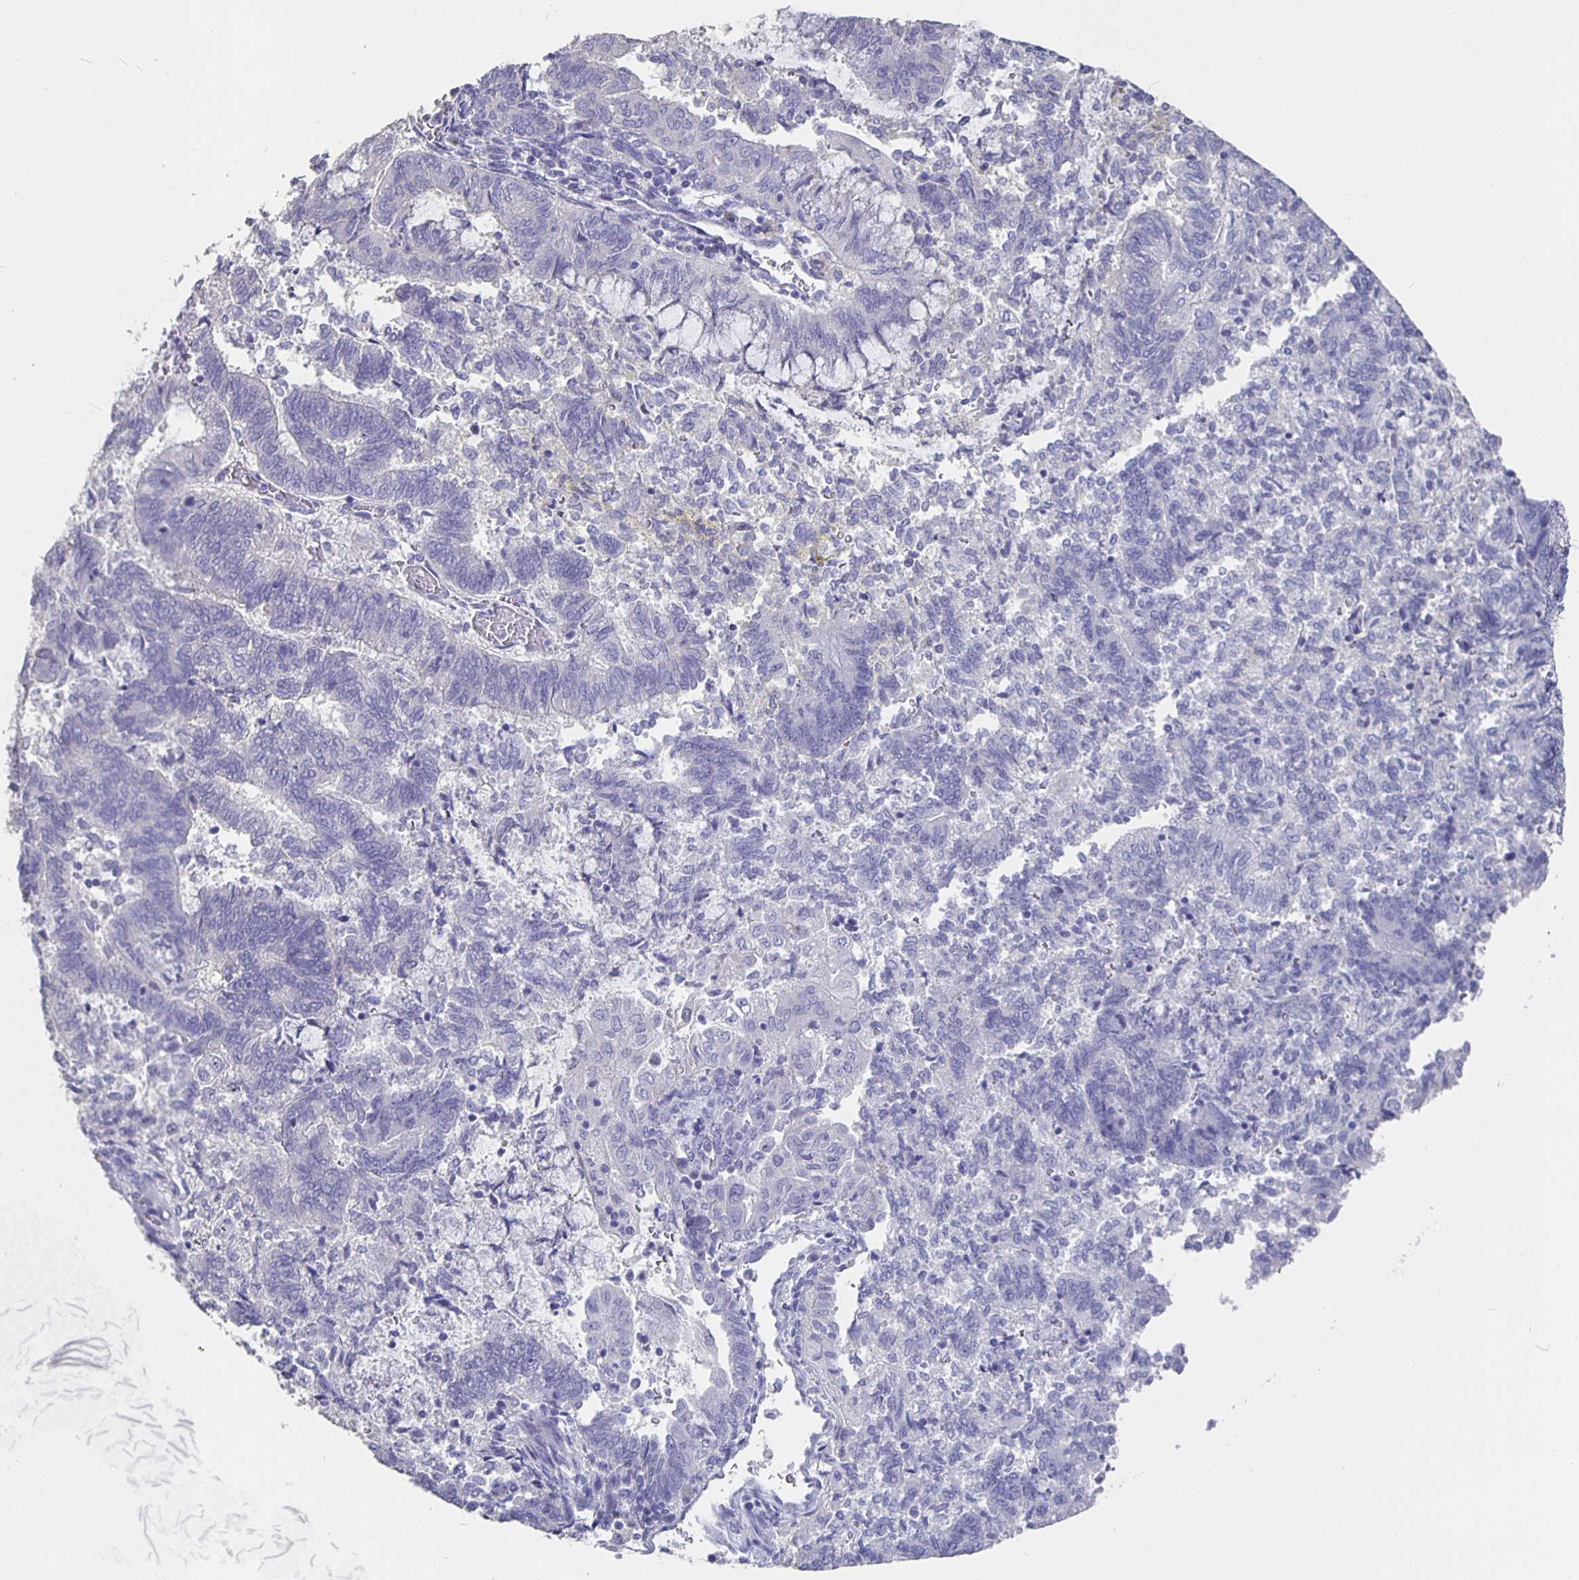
{"staining": {"intensity": "negative", "quantity": "none", "location": "none"}, "tissue": "endometrial cancer", "cell_type": "Tumor cells", "image_type": "cancer", "snomed": [{"axis": "morphology", "description": "Adenocarcinoma, NOS"}, {"axis": "topography", "description": "Endometrium"}], "caption": "IHC photomicrograph of human adenocarcinoma (endometrial) stained for a protein (brown), which reveals no expression in tumor cells.", "gene": "CFAP74", "patient": {"sex": "female", "age": 65}}